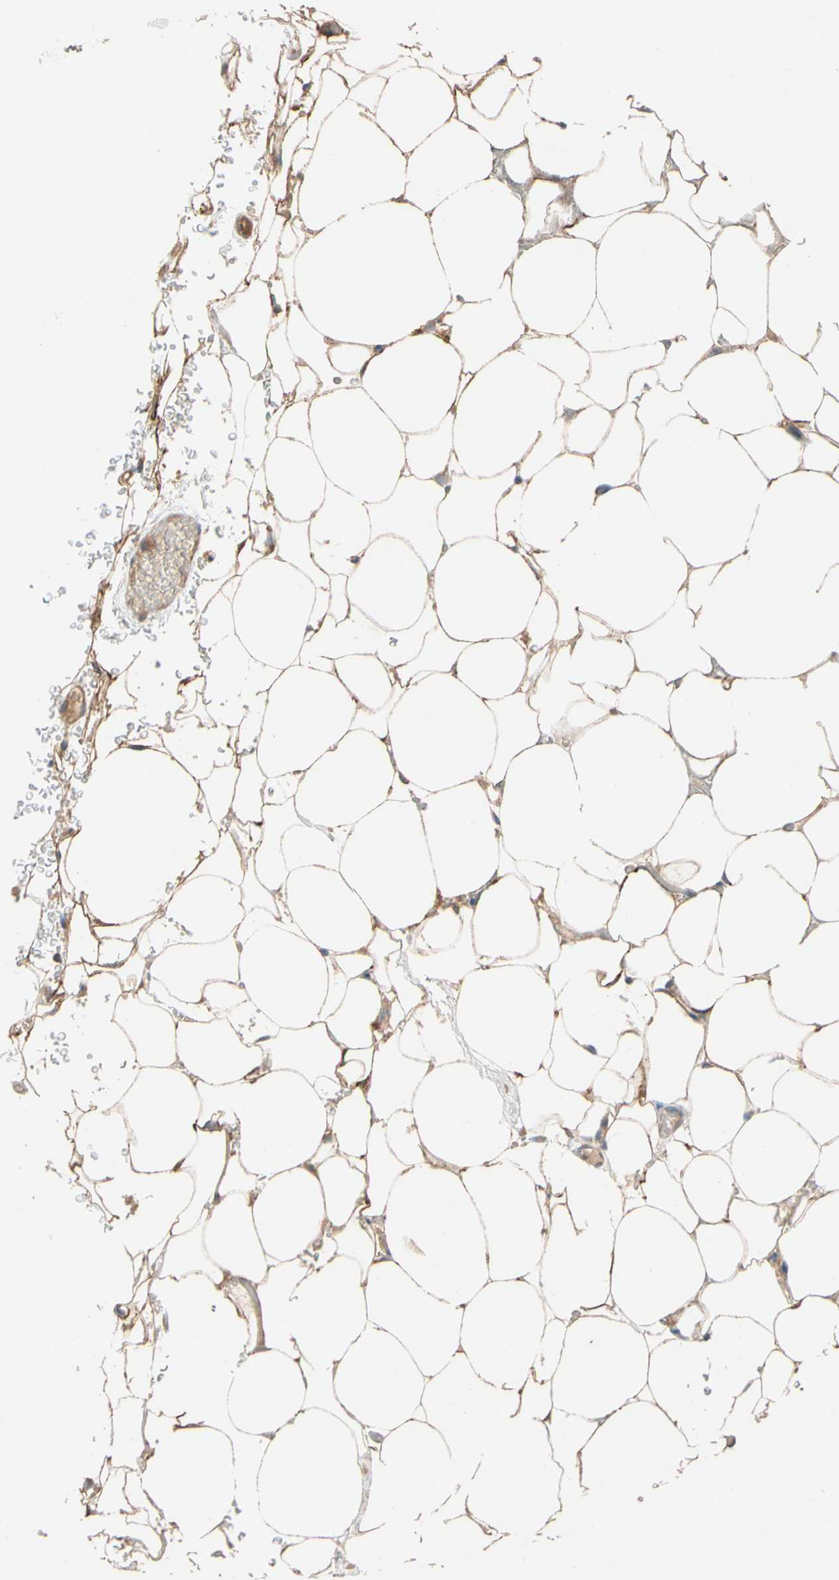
{"staining": {"intensity": "moderate", "quantity": "25%-75%", "location": "cytoplasmic/membranous,nuclear"}, "tissue": "adipose tissue", "cell_type": "Adipocytes", "image_type": "normal", "snomed": [{"axis": "morphology", "description": "Normal tissue, NOS"}, {"axis": "topography", "description": "Peripheral nerve tissue"}], "caption": "Adipocytes reveal medium levels of moderate cytoplasmic/membranous,nuclear expression in approximately 25%-75% of cells in normal adipose tissue. (IHC, brightfield microscopy, high magnification).", "gene": "USP12", "patient": {"sex": "male", "age": 70}}